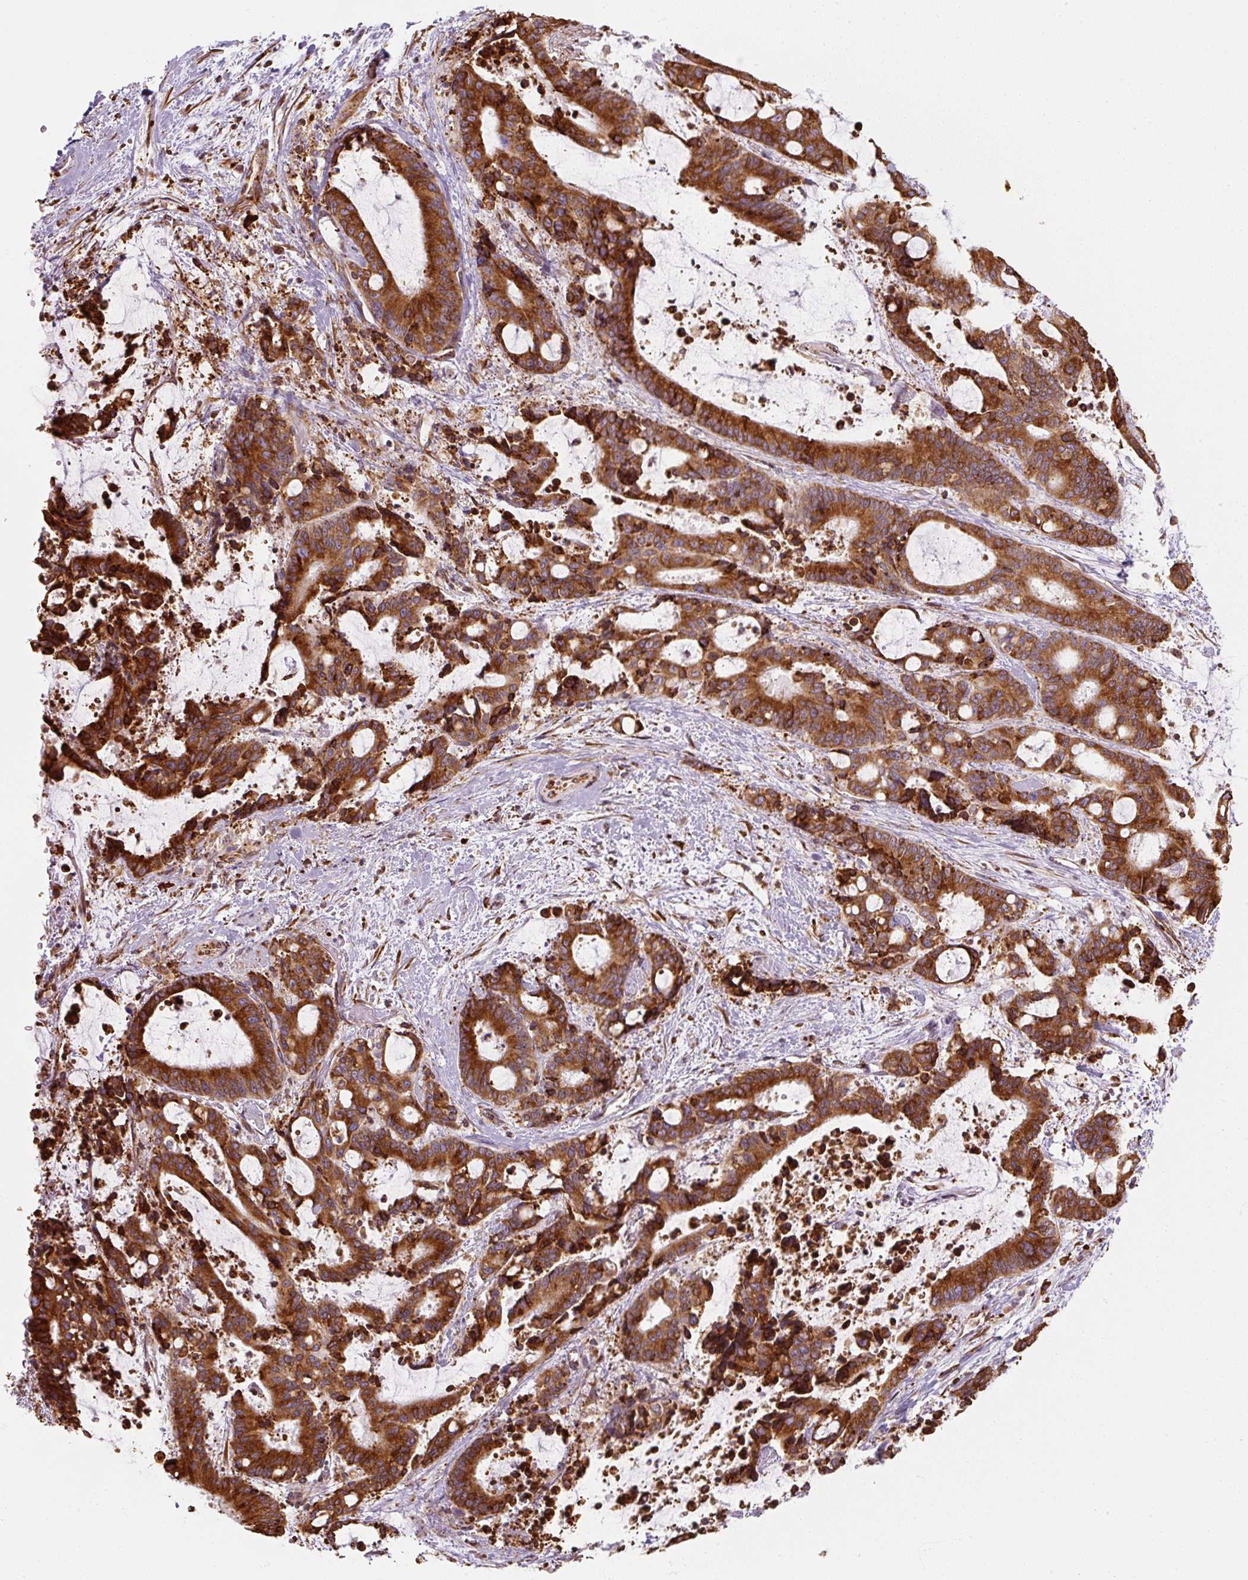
{"staining": {"intensity": "strong", "quantity": ">75%", "location": "cytoplasmic/membranous"}, "tissue": "liver cancer", "cell_type": "Tumor cells", "image_type": "cancer", "snomed": [{"axis": "morphology", "description": "Normal tissue, NOS"}, {"axis": "morphology", "description": "Cholangiocarcinoma"}, {"axis": "topography", "description": "Liver"}, {"axis": "topography", "description": "Peripheral nerve tissue"}], "caption": "The immunohistochemical stain highlights strong cytoplasmic/membranous staining in tumor cells of liver cholangiocarcinoma tissue.", "gene": "PRKCSH", "patient": {"sex": "female", "age": 73}}